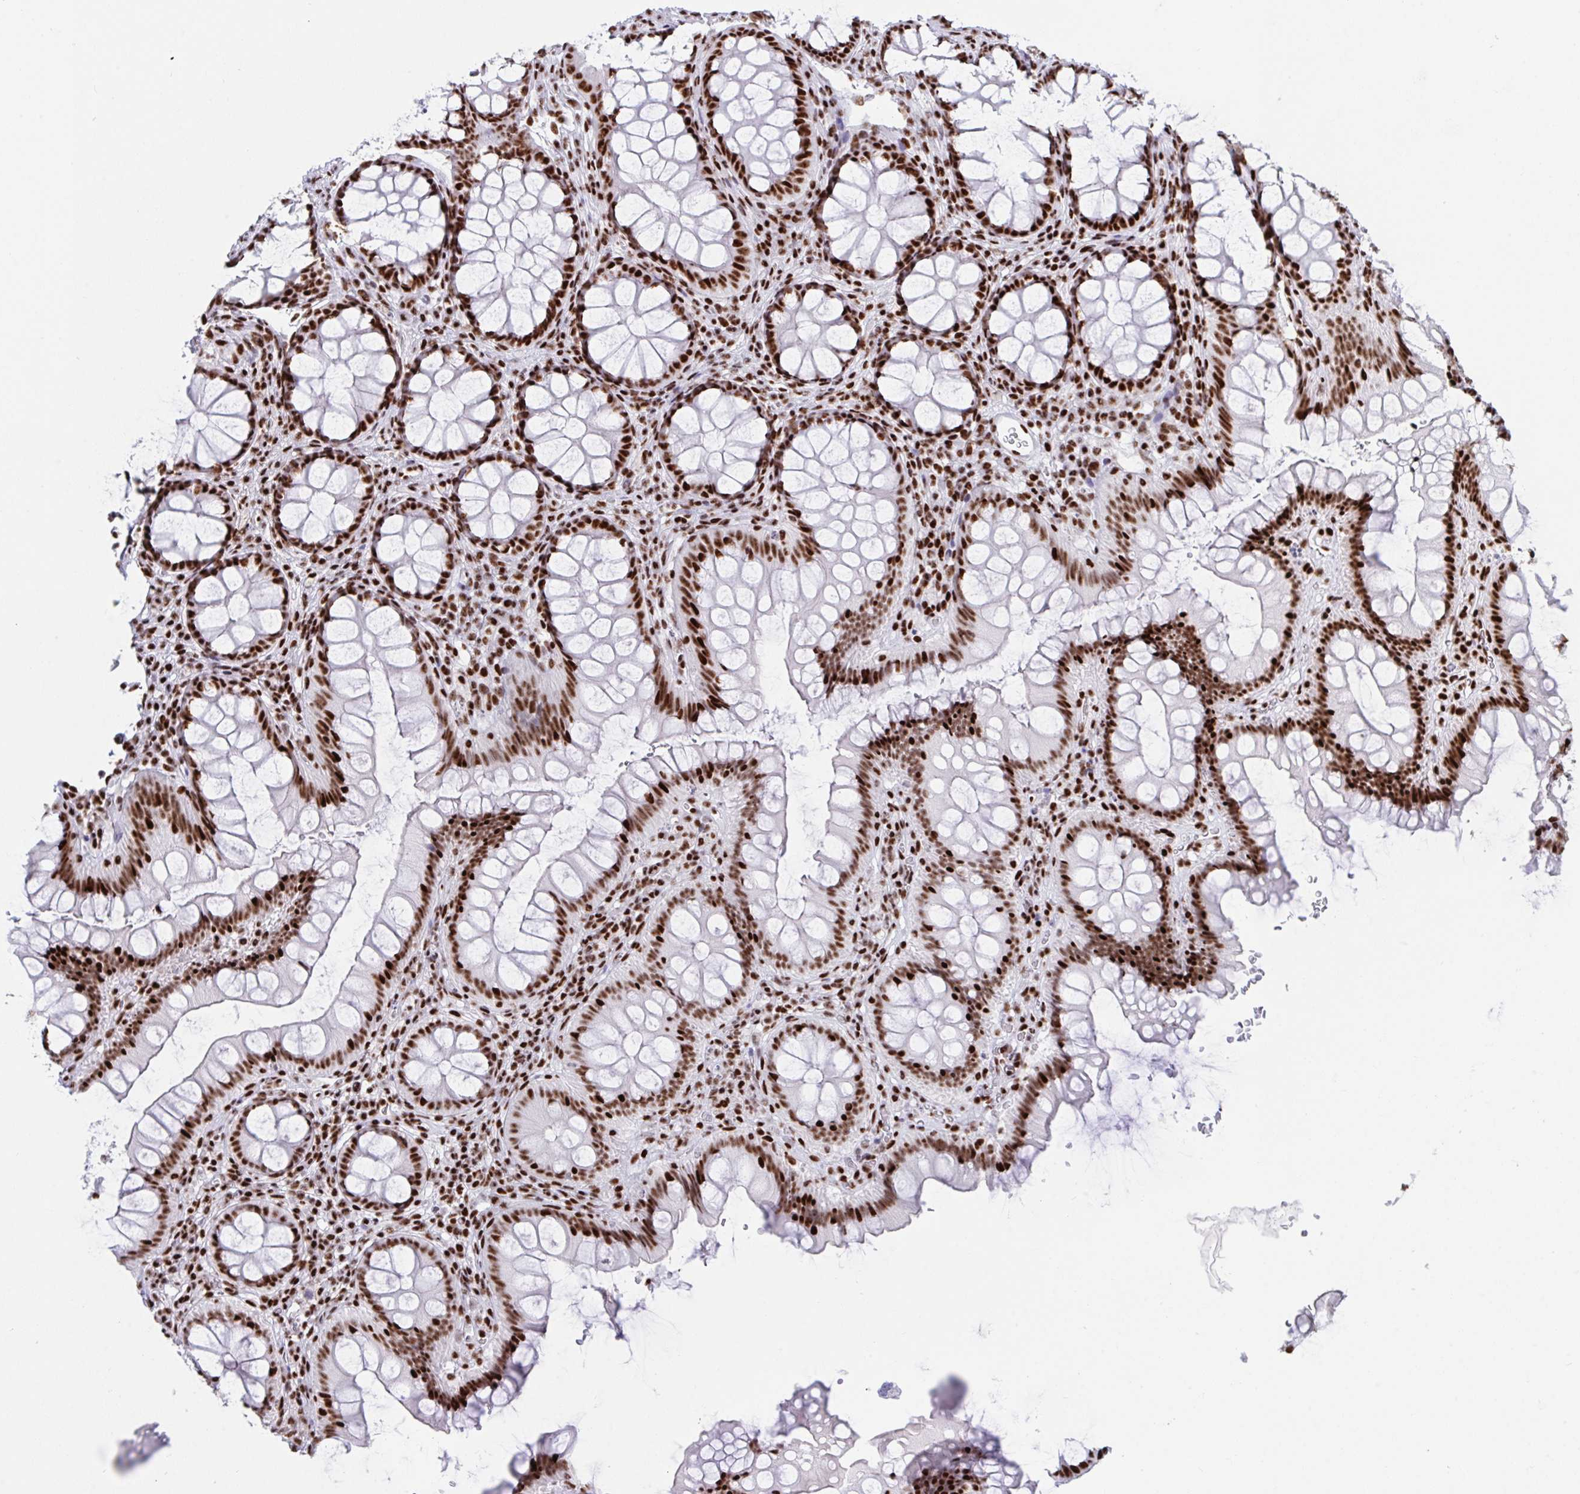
{"staining": {"intensity": "strong", "quantity": ">75%", "location": "nuclear"}, "tissue": "colon", "cell_type": "Endothelial cells", "image_type": "normal", "snomed": [{"axis": "morphology", "description": "Normal tissue, NOS"}, {"axis": "morphology", "description": "Adenoma, NOS"}, {"axis": "topography", "description": "Soft tissue"}, {"axis": "topography", "description": "Colon"}], "caption": "Human colon stained for a protein (brown) reveals strong nuclear positive expression in approximately >75% of endothelial cells.", "gene": "IKZF2", "patient": {"sex": "male", "age": 47}}